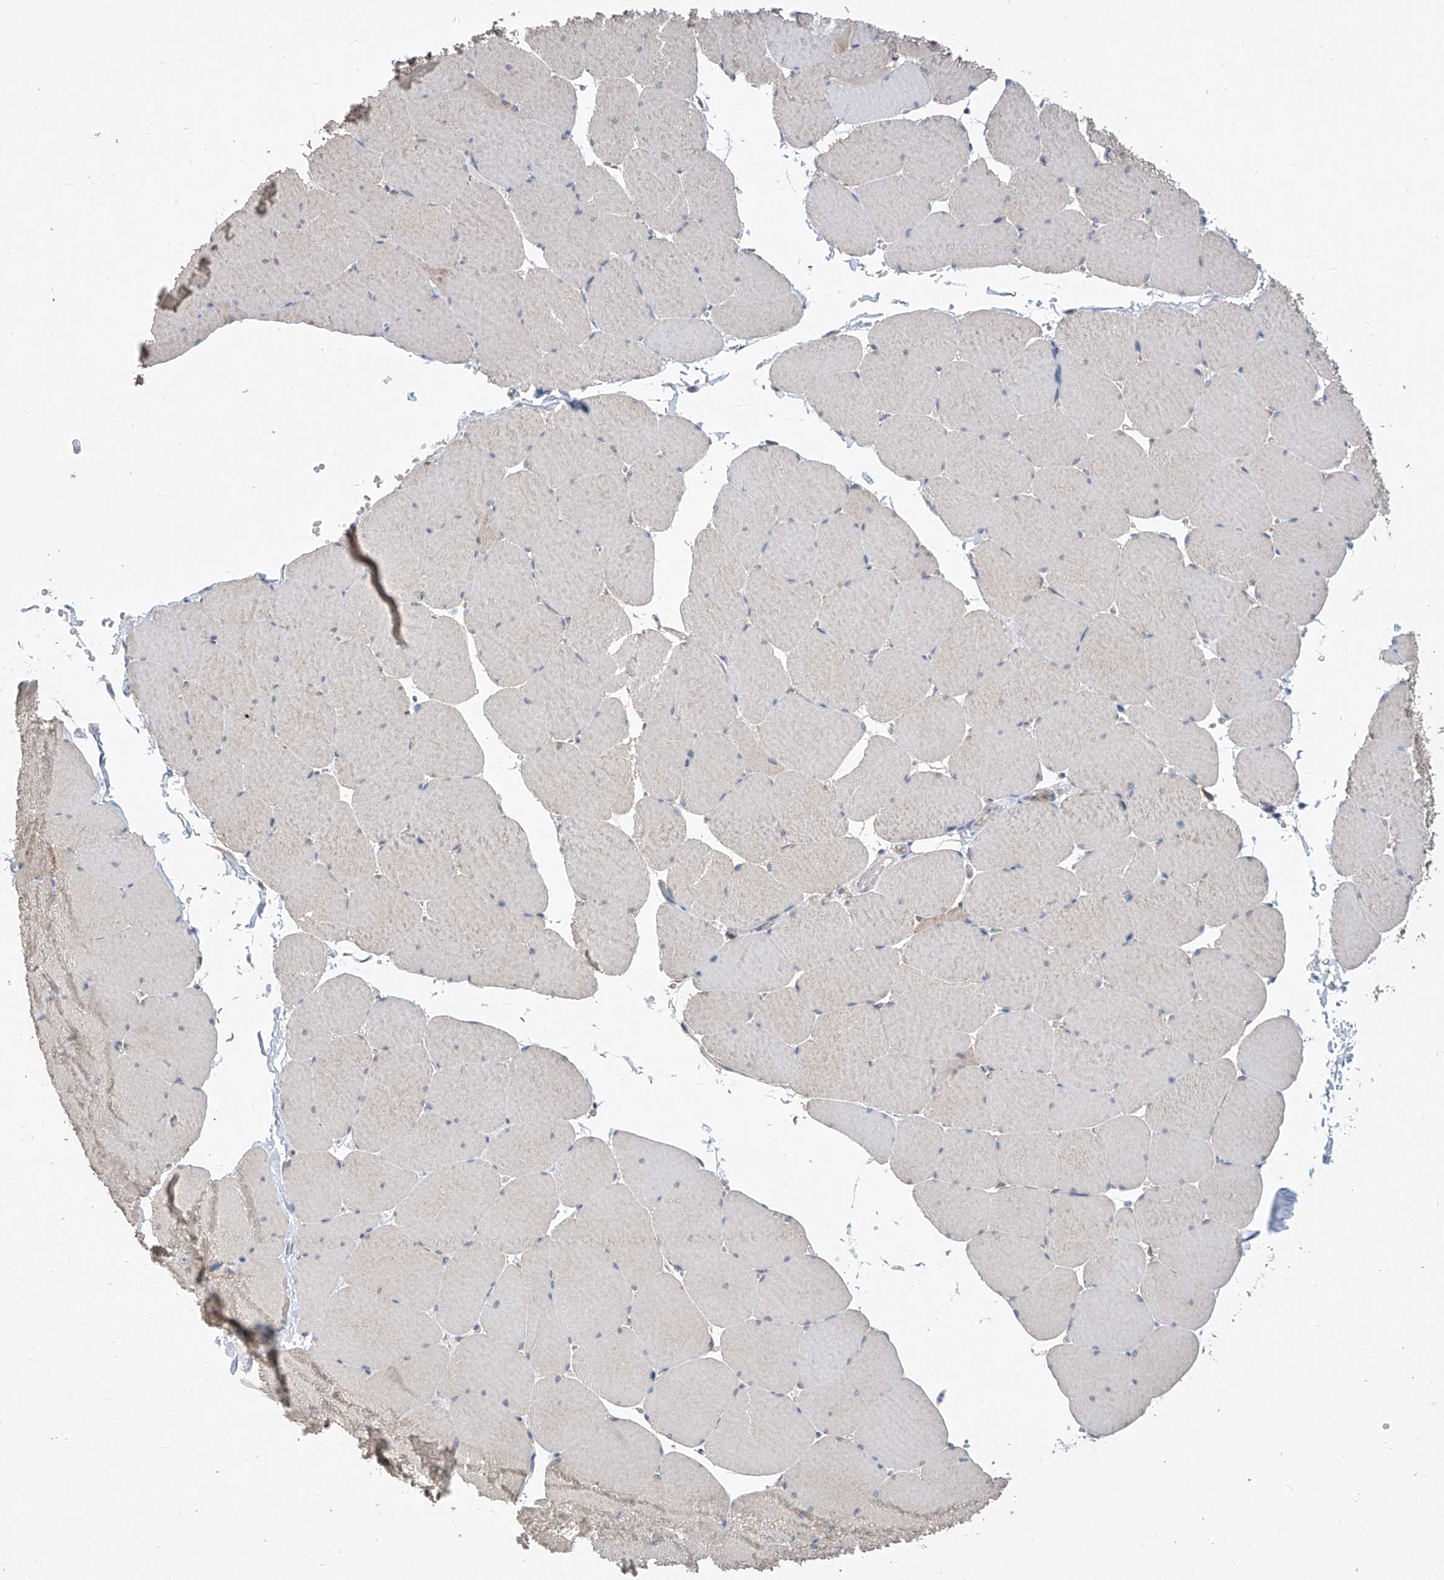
{"staining": {"intensity": "negative", "quantity": "none", "location": "none"}, "tissue": "skeletal muscle", "cell_type": "Myocytes", "image_type": "normal", "snomed": [{"axis": "morphology", "description": "Normal tissue, NOS"}, {"axis": "topography", "description": "Skeletal muscle"}, {"axis": "topography", "description": "Head-Neck"}], "caption": "The histopathology image demonstrates no staining of myocytes in benign skeletal muscle. (IHC, brightfield microscopy, high magnification).", "gene": "EIF3M", "patient": {"sex": "male", "age": 66}}